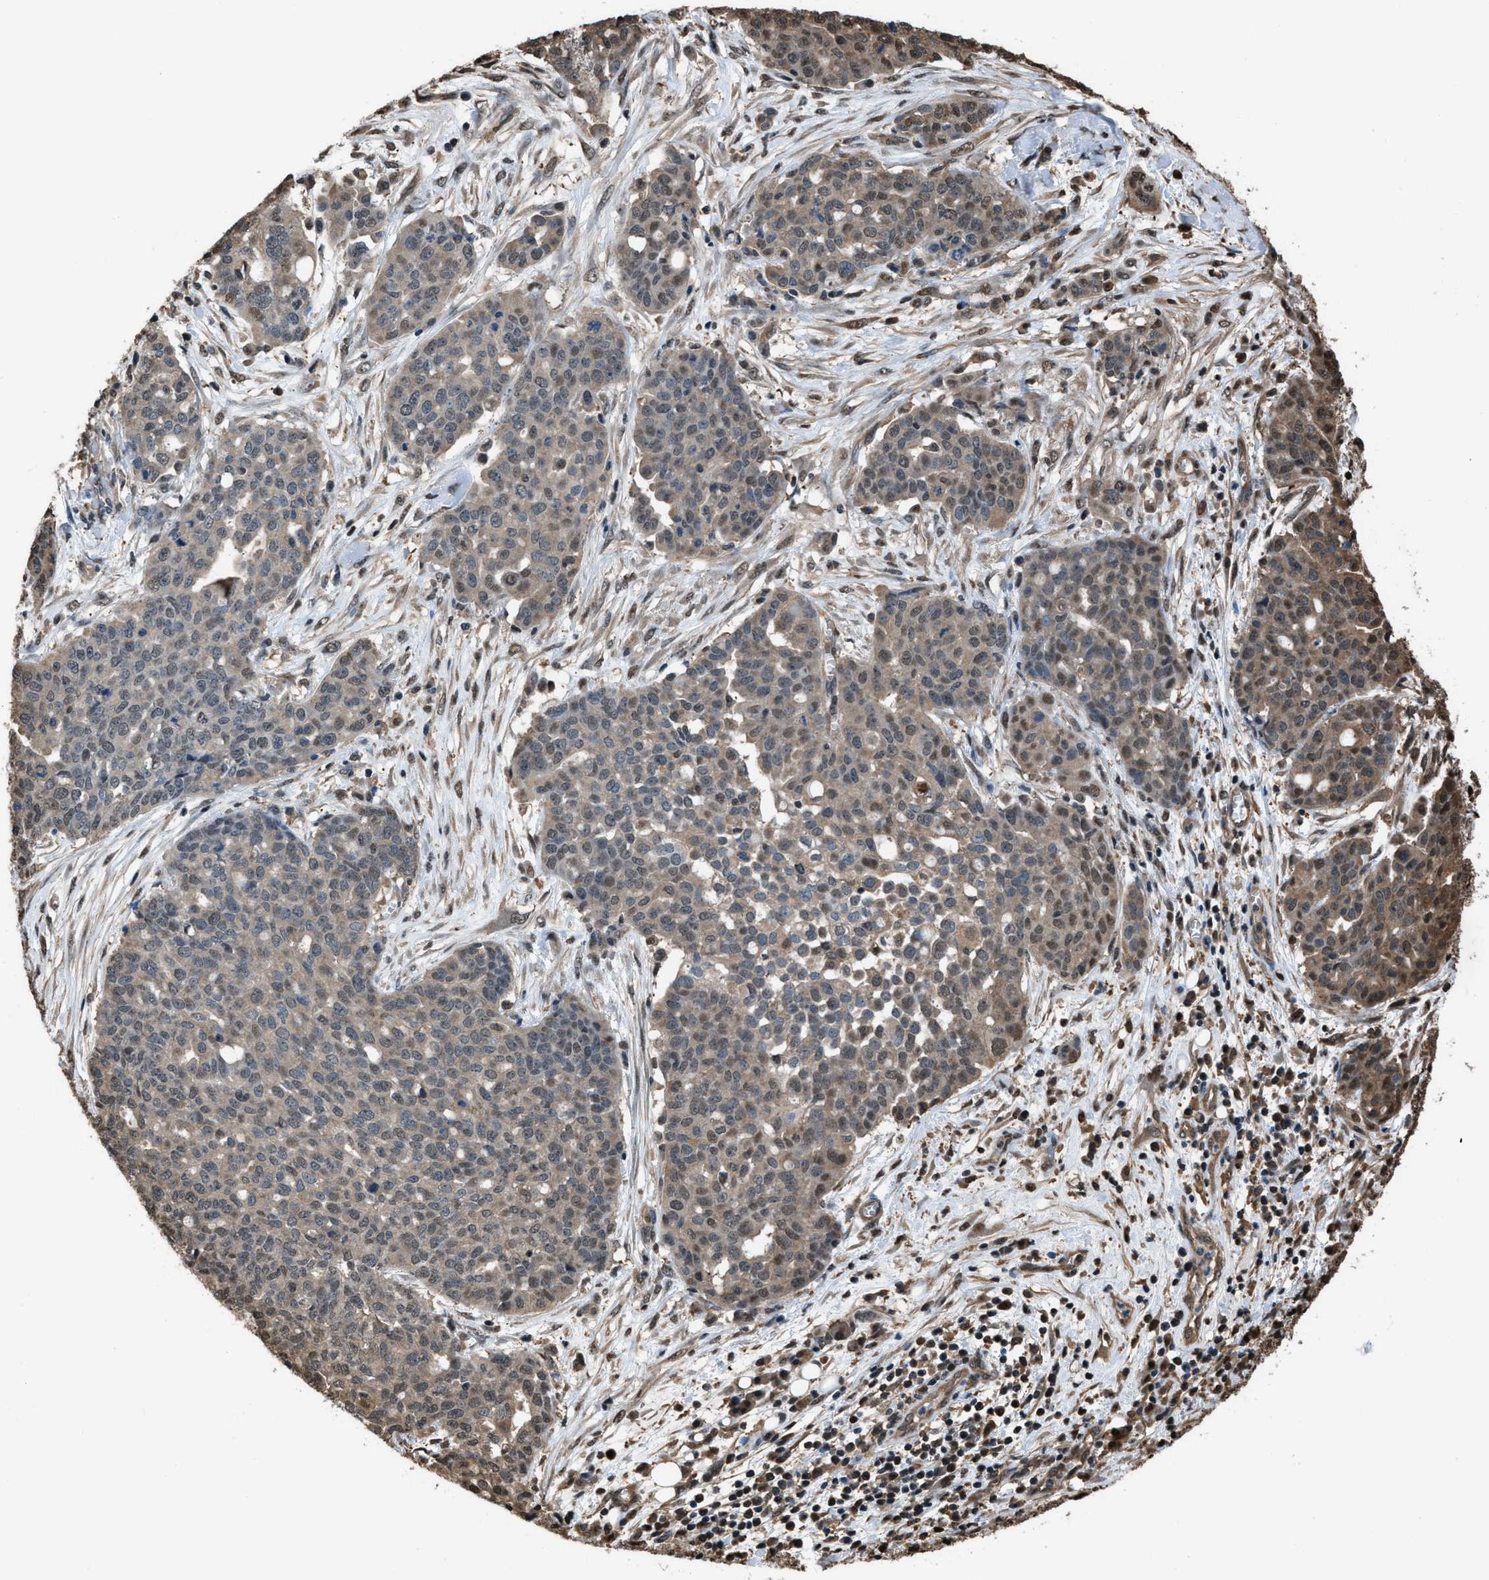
{"staining": {"intensity": "weak", "quantity": ">75%", "location": "cytoplasmic/membranous,nuclear"}, "tissue": "ovarian cancer", "cell_type": "Tumor cells", "image_type": "cancer", "snomed": [{"axis": "morphology", "description": "Cystadenocarcinoma, serous, NOS"}, {"axis": "topography", "description": "Soft tissue"}, {"axis": "topography", "description": "Ovary"}], "caption": "Immunohistochemical staining of ovarian cancer shows low levels of weak cytoplasmic/membranous and nuclear positivity in approximately >75% of tumor cells. Nuclei are stained in blue.", "gene": "FNTA", "patient": {"sex": "female", "age": 57}}